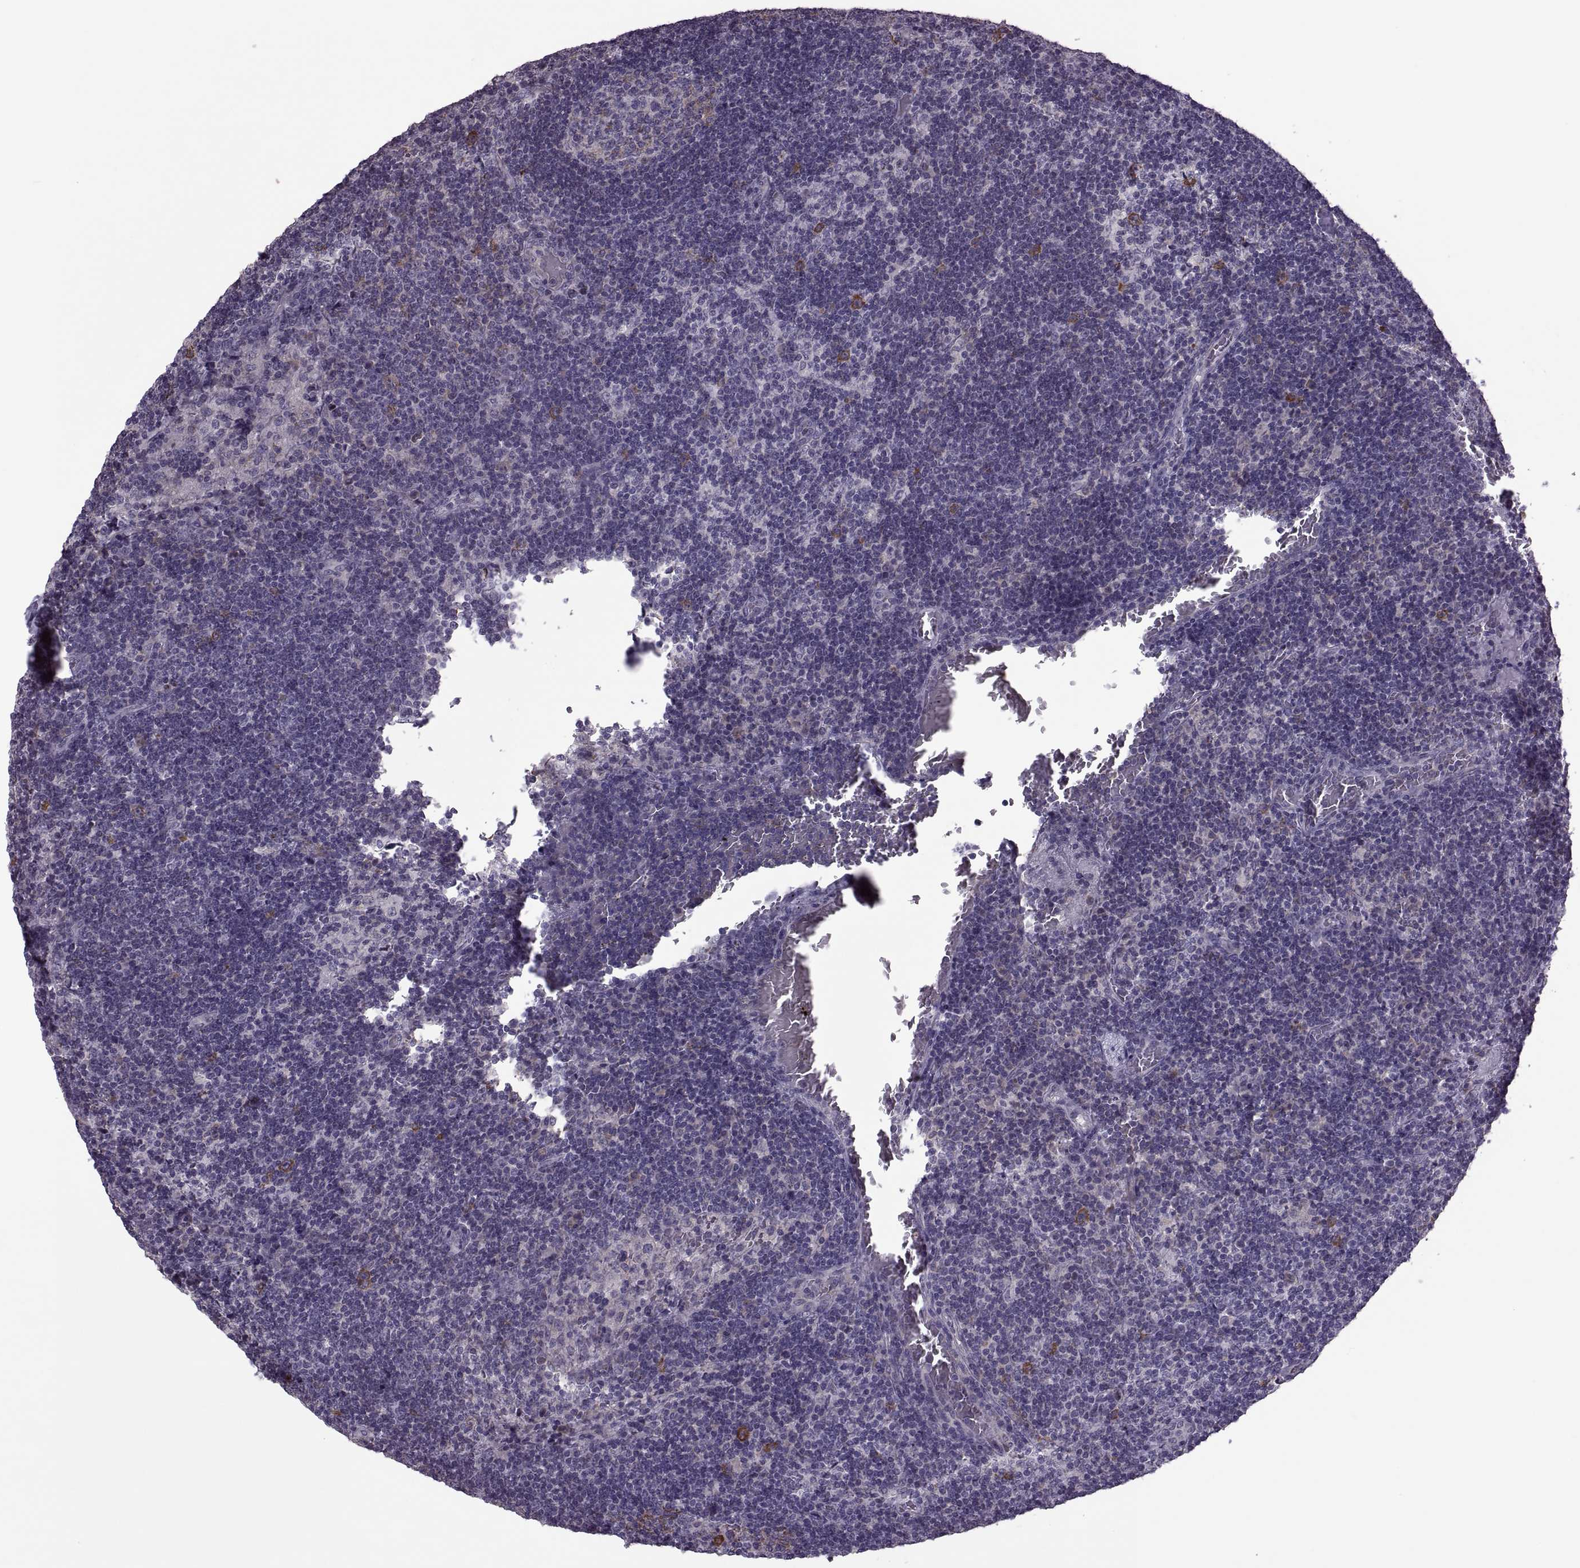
{"staining": {"intensity": "weak", "quantity": "<25%", "location": "cytoplasmic/membranous"}, "tissue": "lymph node", "cell_type": "Germinal center cells", "image_type": "normal", "snomed": [{"axis": "morphology", "description": "Normal tissue, NOS"}, {"axis": "topography", "description": "Lymph node"}], "caption": "Immunohistochemistry micrograph of unremarkable lymph node: lymph node stained with DAB (3,3'-diaminobenzidine) reveals no significant protein positivity in germinal center cells.", "gene": "PABPC1", "patient": {"sex": "male", "age": 63}}